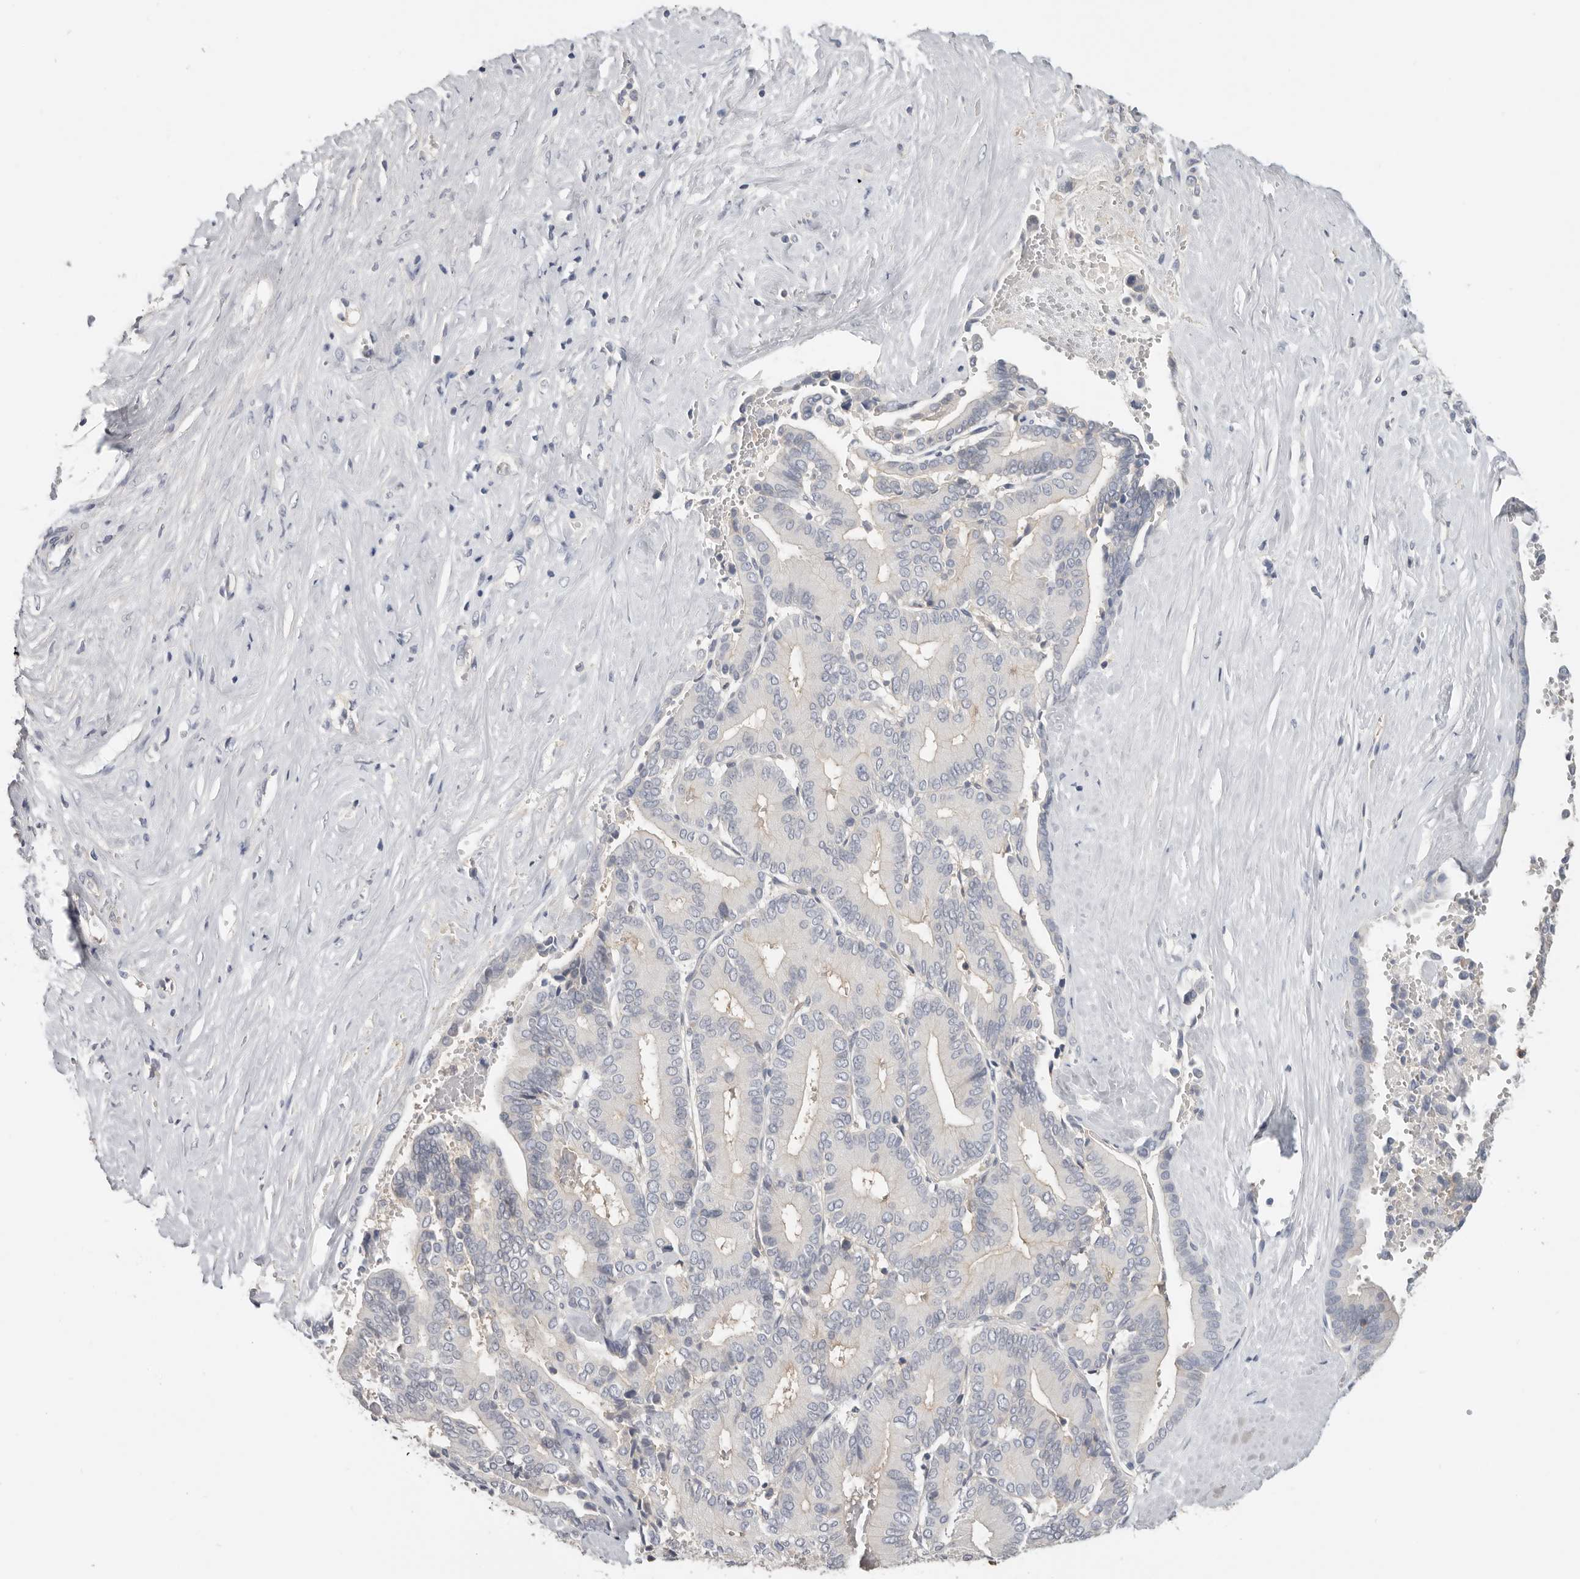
{"staining": {"intensity": "negative", "quantity": "none", "location": "none"}, "tissue": "liver cancer", "cell_type": "Tumor cells", "image_type": "cancer", "snomed": [{"axis": "morphology", "description": "Cholangiocarcinoma"}, {"axis": "topography", "description": "Liver"}], "caption": "This is an immunohistochemistry image of cholangiocarcinoma (liver). There is no expression in tumor cells.", "gene": "WDTC1", "patient": {"sex": "female", "age": 75}}